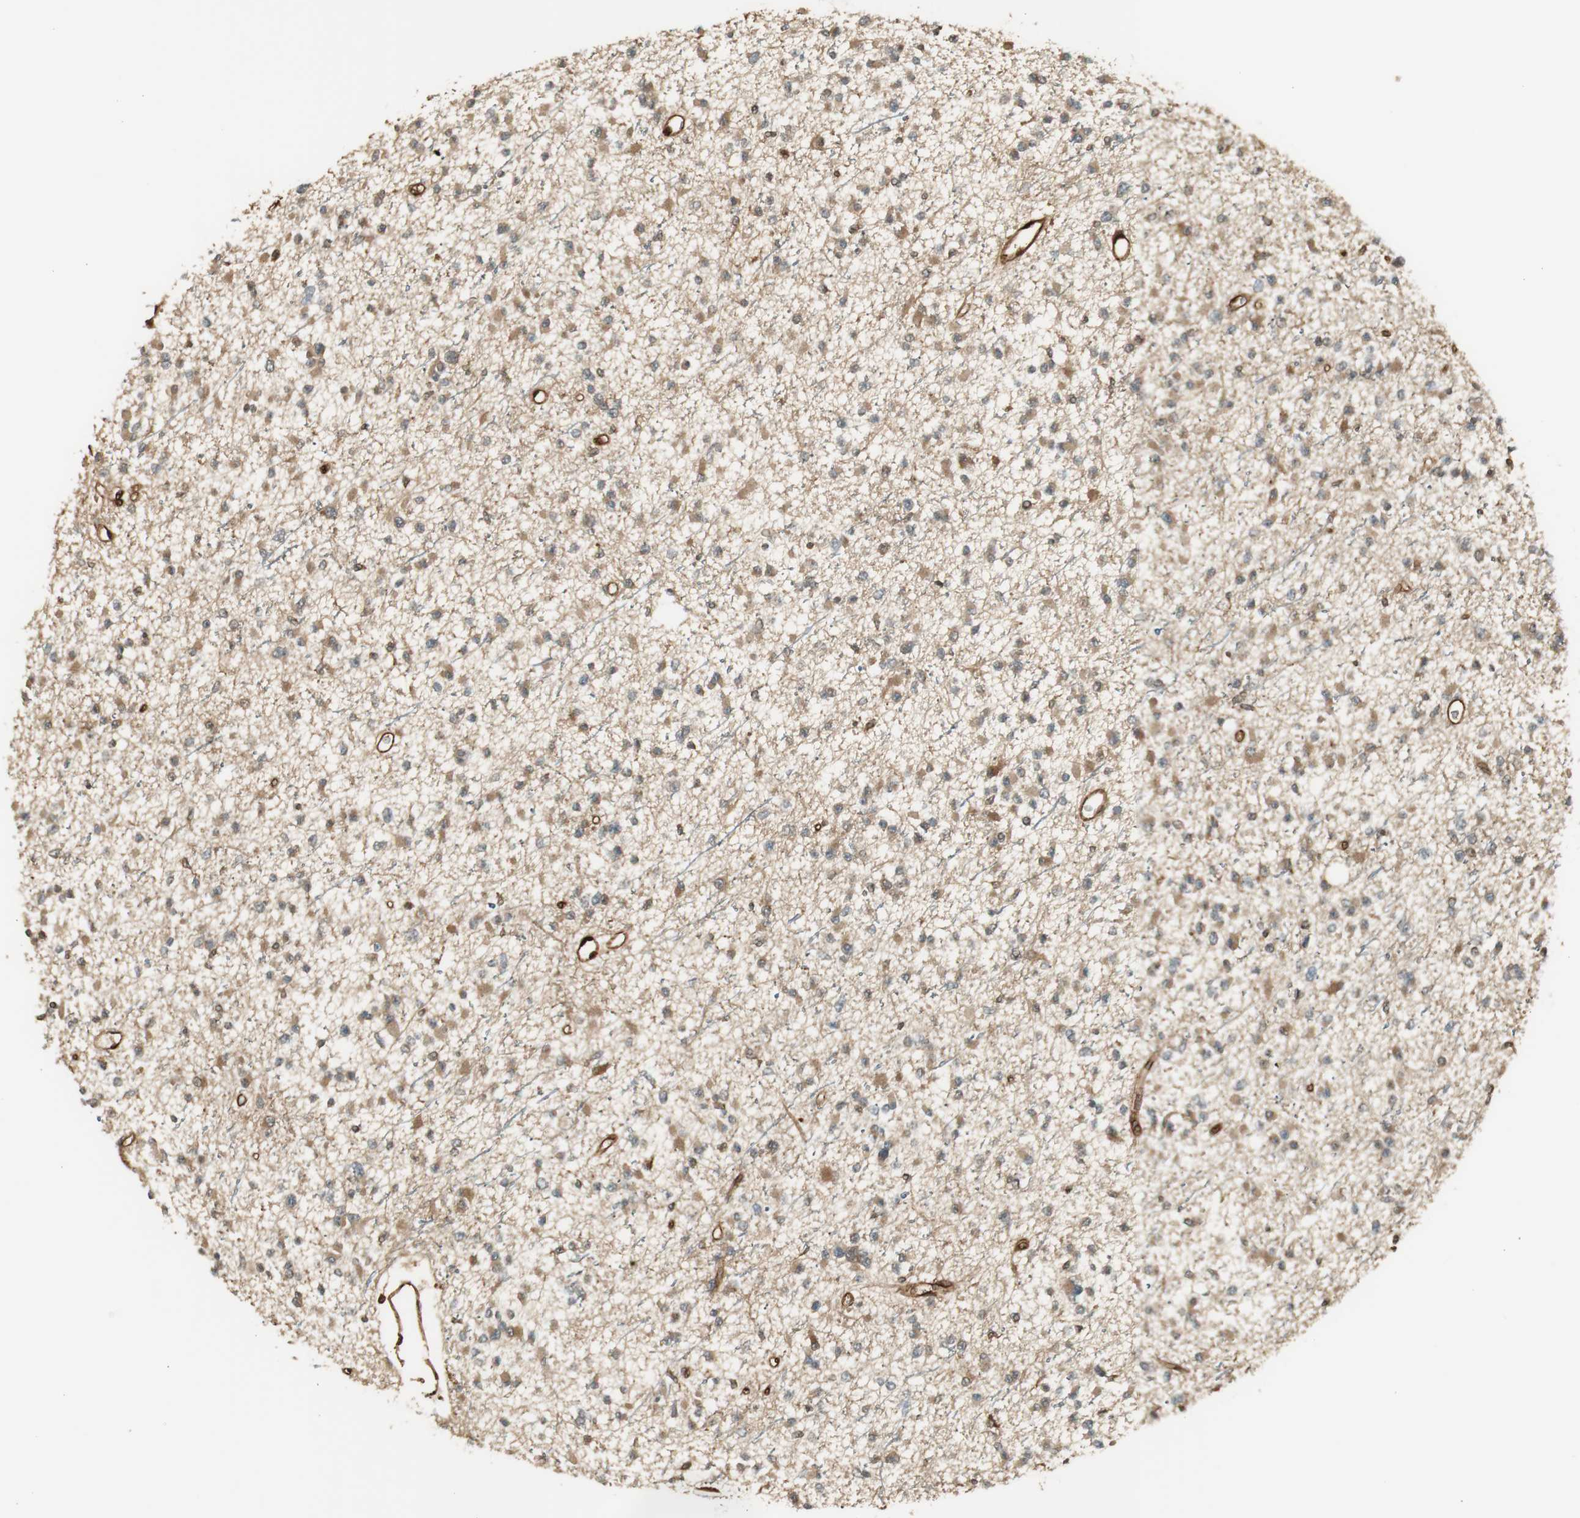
{"staining": {"intensity": "moderate", "quantity": ">75%", "location": "cytoplasmic/membranous"}, "tissue": "glioma", "cell_type": "Tumor cells", "image_type": "cancer", "snomed": [{"axis": "morphology", "description": "Glioma, malignant, Low grade"}, {"axis": "topography", "description": "Brain"}], "caption": "DAB (3,3'-diaminobenzidine) immunohistochemical staining of human glioma exhibits moderate cytoplasmic/membranous protein expression in approximately >75% of tumor cells. (Brightfield microscopy of DAB IHC at high magnification).", "gene": "SERPINB6", "patient": {"sex": "female", "age": 22}}